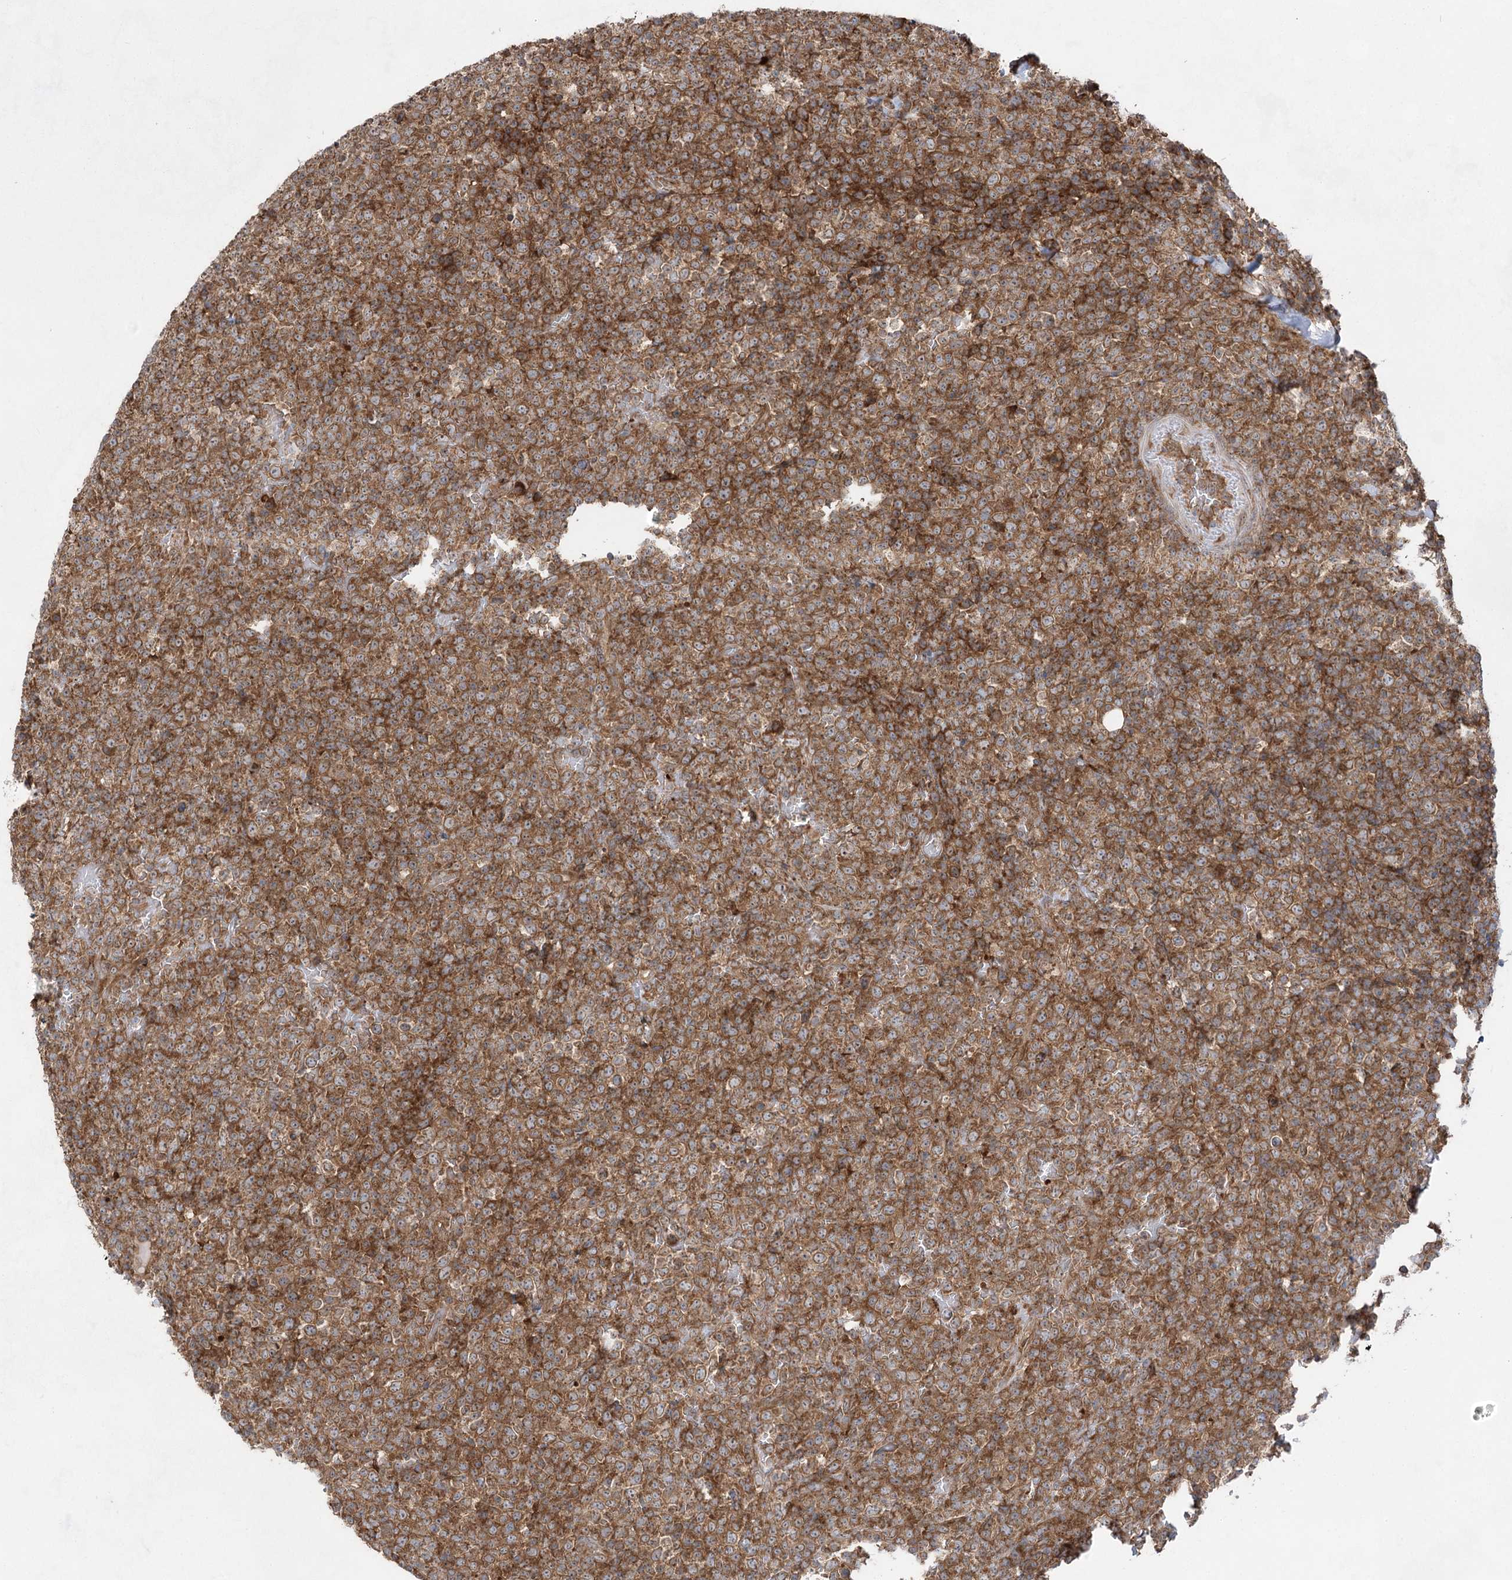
{"staining": {"intensity": "strong", "quantity": ">75%", "location": "cytoplasmic/membranous"}, "tissue": "lymphoma", "cell_type": "Tumor cells", "image_type": "cancer", "snomed": [{"axis": "morphology", "description": "Malignant lymphoma, non-Hodgkin's type, High grade"}, {"axis": "topography", "description": "Colon"}], "caption": "High-grade malignant lymphoma, non-Hodgkin's type stained with a brown dye exhibits strong cytoplasmic/membranous positive expression in approximately >75% of tumor cells.", "gene": "EIF3A", "patient": {"sex": "female", "age": 53}}